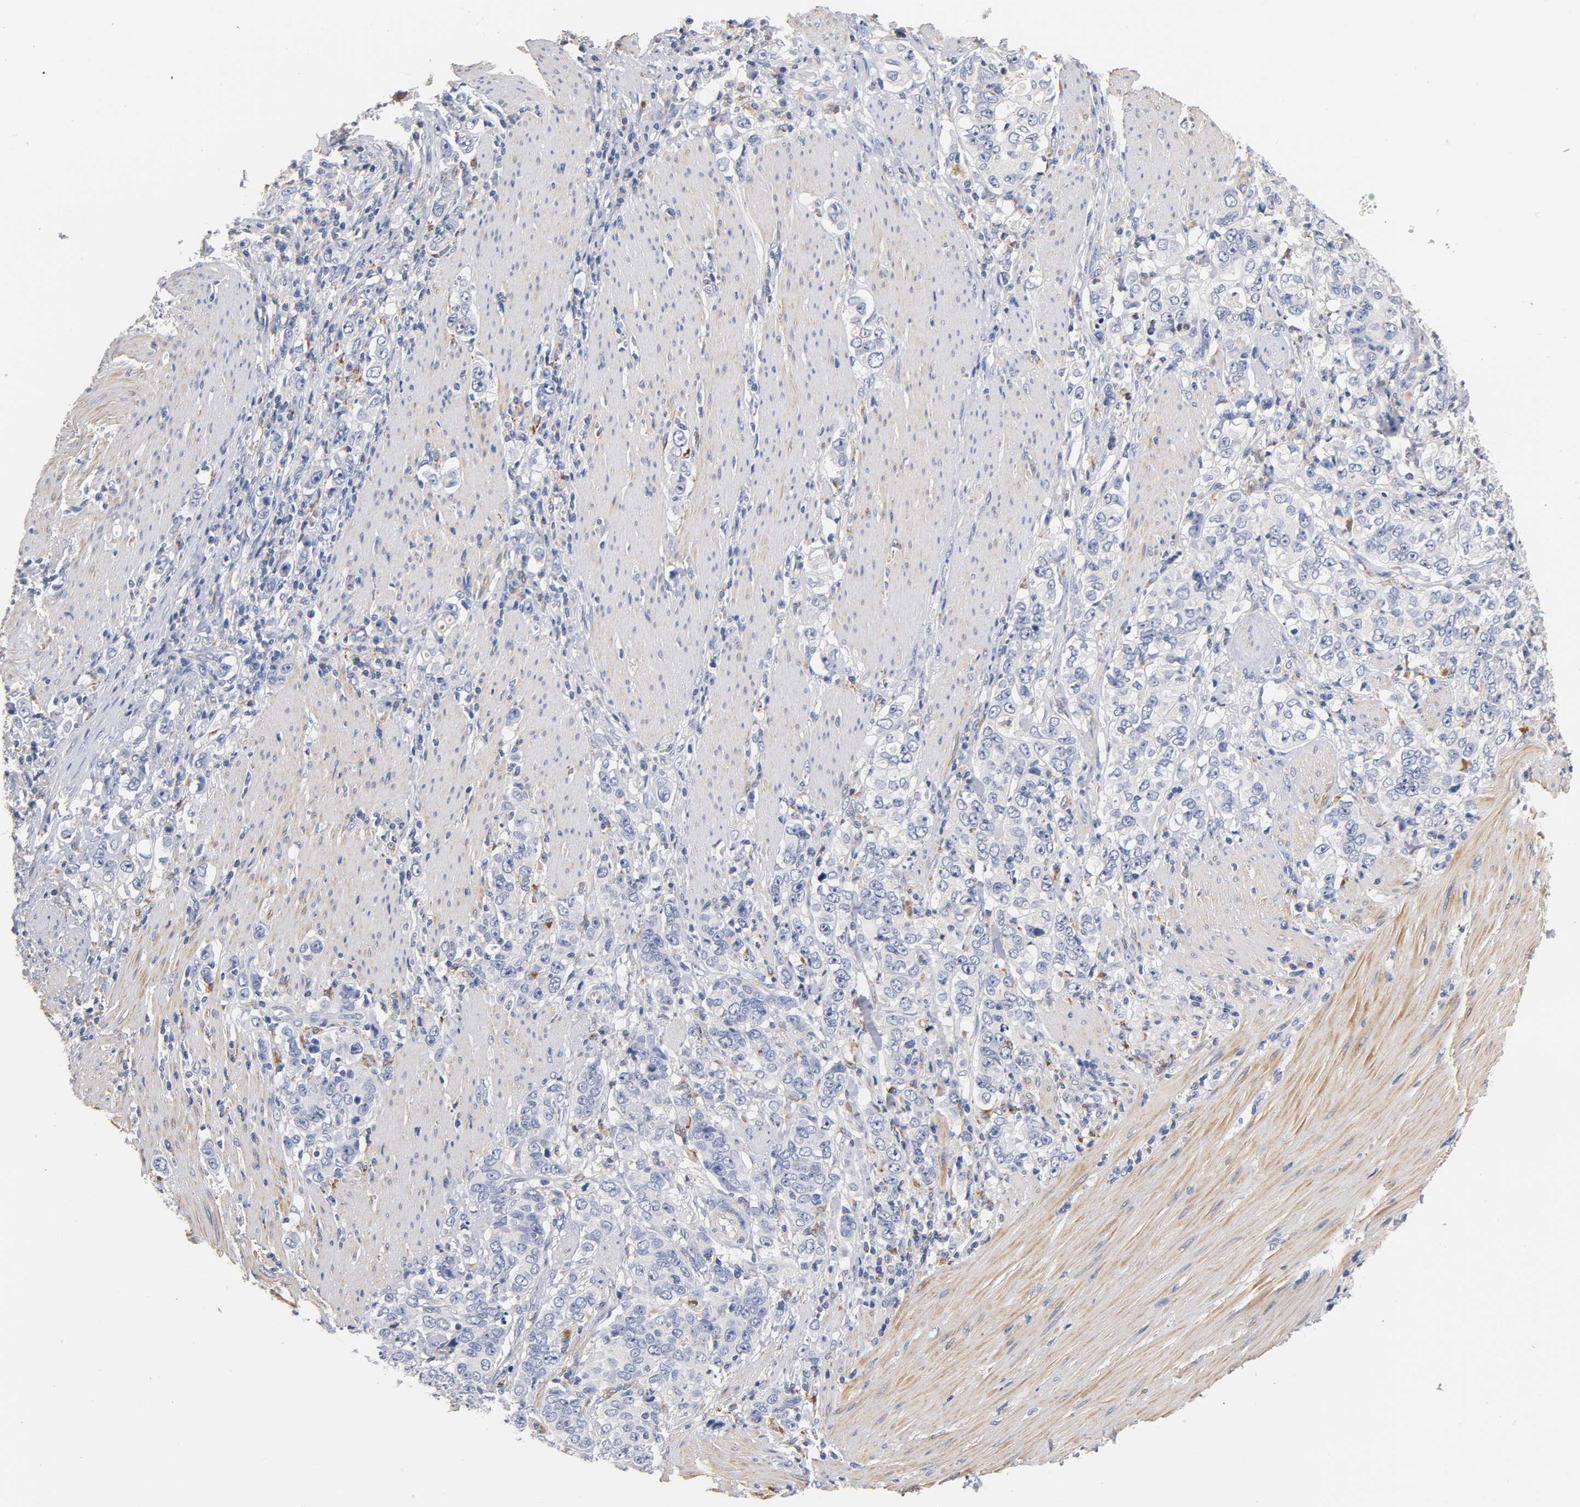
{"staining": {"intensity": "negative", "quantity": "none", "location": "none"}, "tissue": "stomach cancer", "cell_type": "Tumor cells", "image_type": "cancer", "snomed": [{"axis": "morphology", "description": "Adenocarcinoma, NOS"}, {"axis": "topography", "description": "Stomach, lower"}], "caption": "Stomach cancer (adenocarcinoma) was stained to show a protein in brown. There is no significant expression in tumor cells.", "gene": "SEMA5A", "patient": {"sex": "female", "age": 72}}